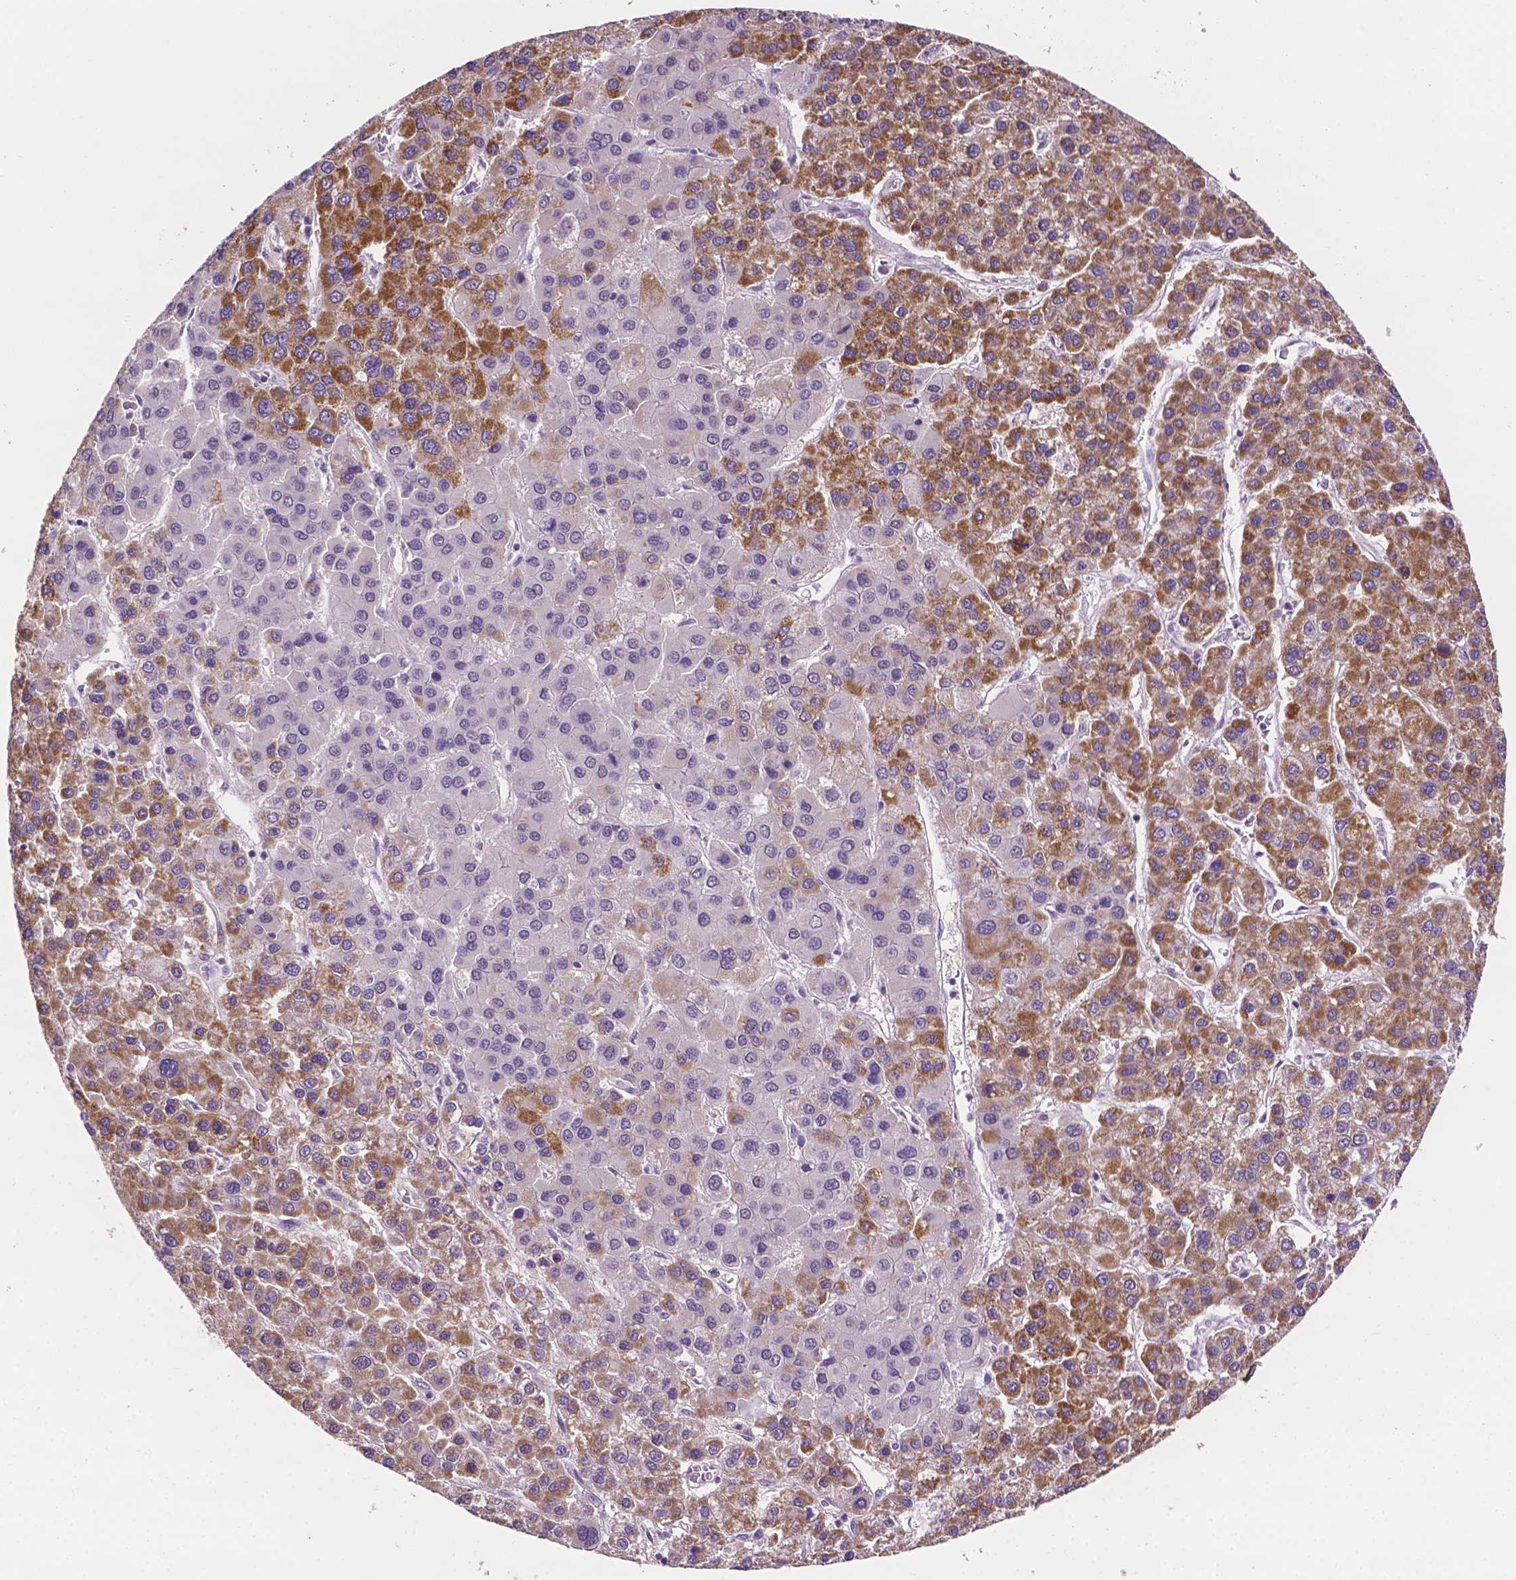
{"staining": {"intensity": "moderate", "quantity": "25%-75%", "location": "nuclear"}, "tissue": "liver cancer", "cell_type": "Tumor cells", "image_type": "cancer", "snomed": [{"axis": "morphology", "description": "Carcinoma, Hepatocellular, NOS"}, {"axis": "topography", "description": "Liver"}], "caption": "This micrograph exhibits liver cancer (hepatocellular carcinoma) stained with immunohistochemistry (IHC) to label a protein in brown. The nuclear of tumor cells show moderate positivity for the protein. Nuclei are counter-stained blue.", "gene": "MROH6", "patient": {"sex": "female", "age": 41}}